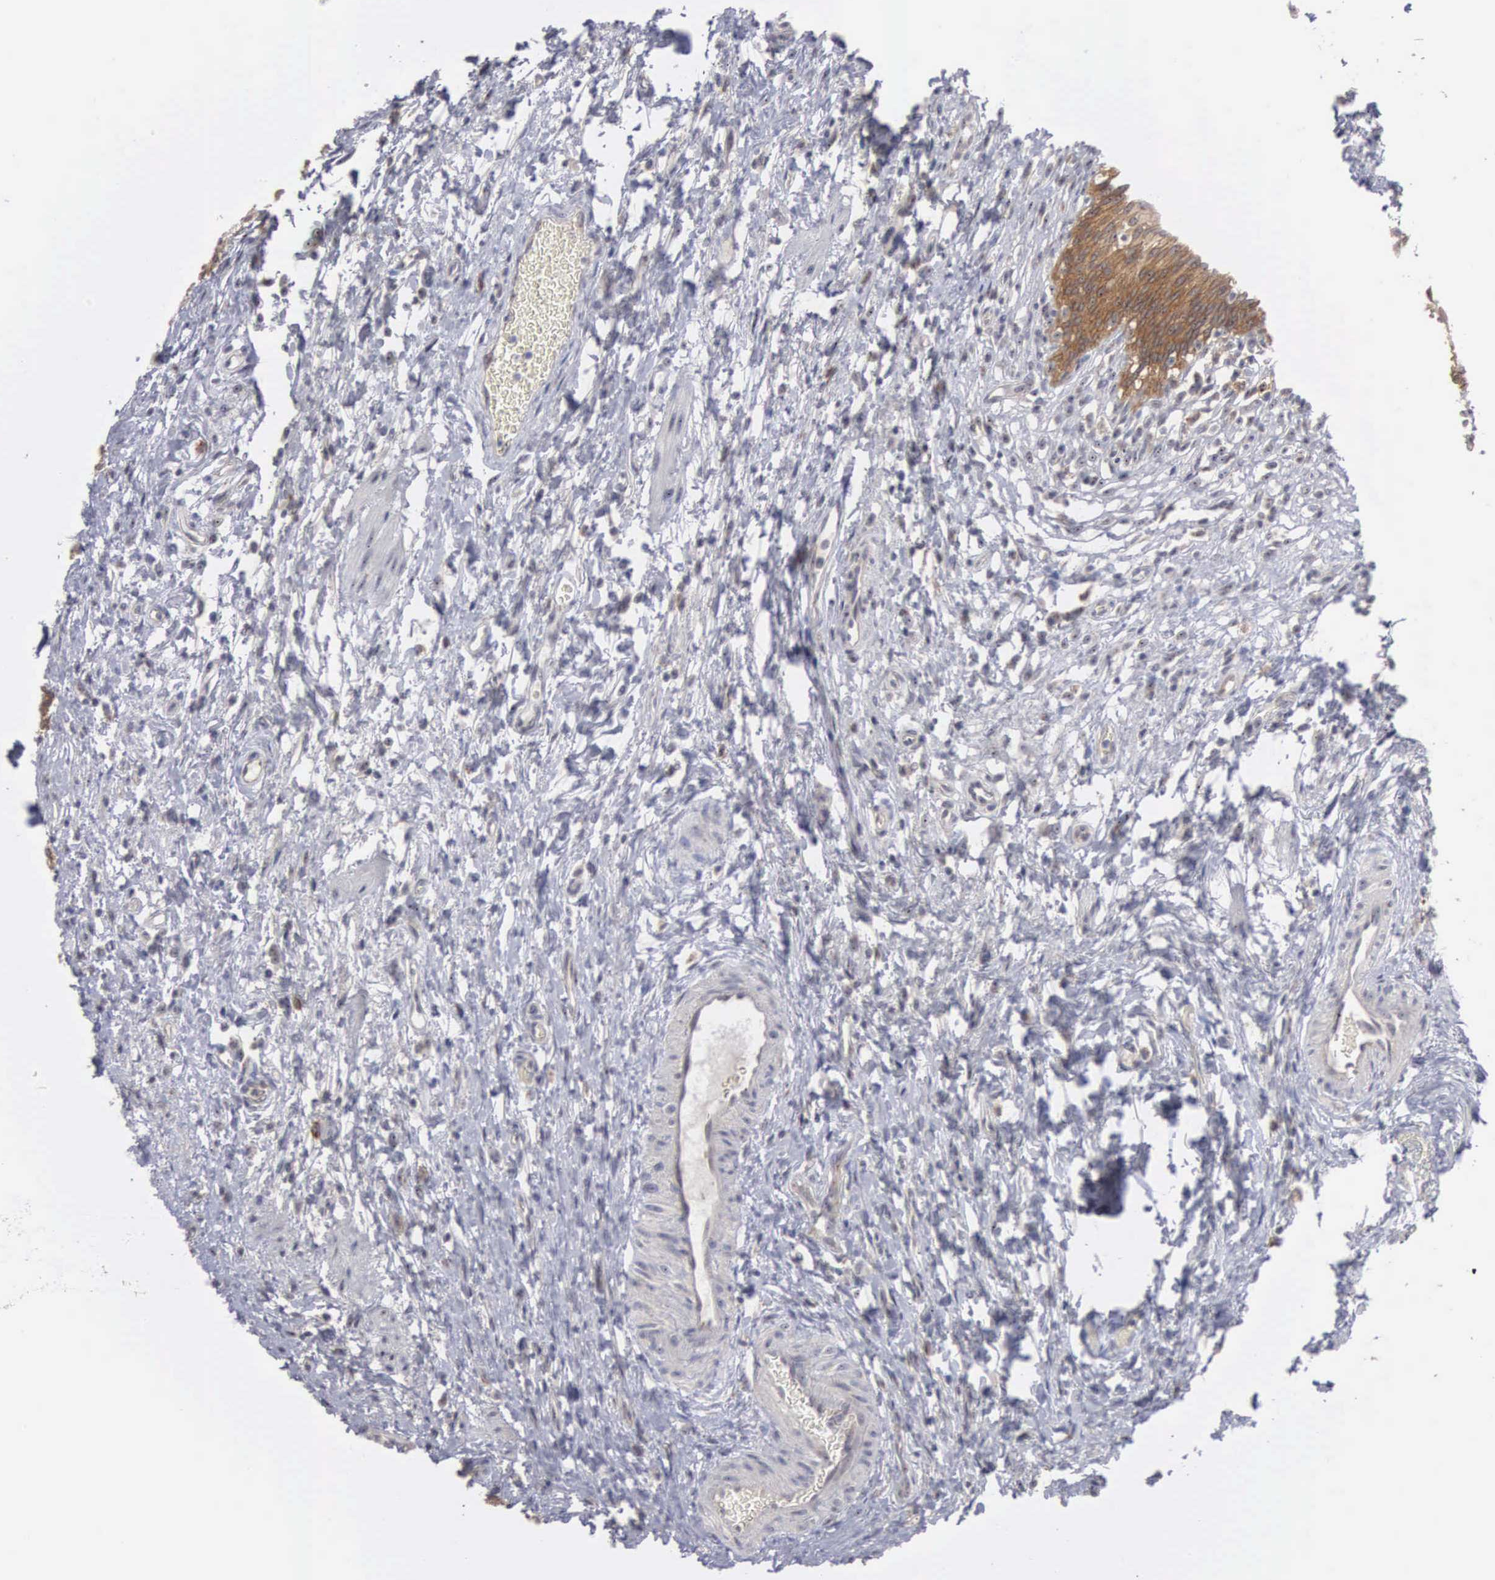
{"staining": {"intensity": "moderate", "quantity": ">75%", "location": "cytoplasmic/membranous"}, "tissue": "urinary bladder", "cell_type": "Urothelial cells", "image_type": "normal", "snomed": [{"axis": "morphology", "description": "Normal tissue, NOS"}, {"axis": "morphology", "description": "Urothelial carcinoma, Low grade"}, {"axis": "topography", "description": "Smooth muscle"}, {"axis": "topography", "description": "Urinary bladder"}], "caption": "Brown immunohistochemical staining in unremarkable human urinary bladder displays moderate cytoplasmic/membranous positivity in approximately >75% of urothelial cells. The staining was performed using DAB (3,3'-diaminobenzidine), with brown indicating positive protein expression. Nuclei are stained blue with hematoxylin.", "gene": "AMN", "patient": {"sex": "male", "age": 60}}